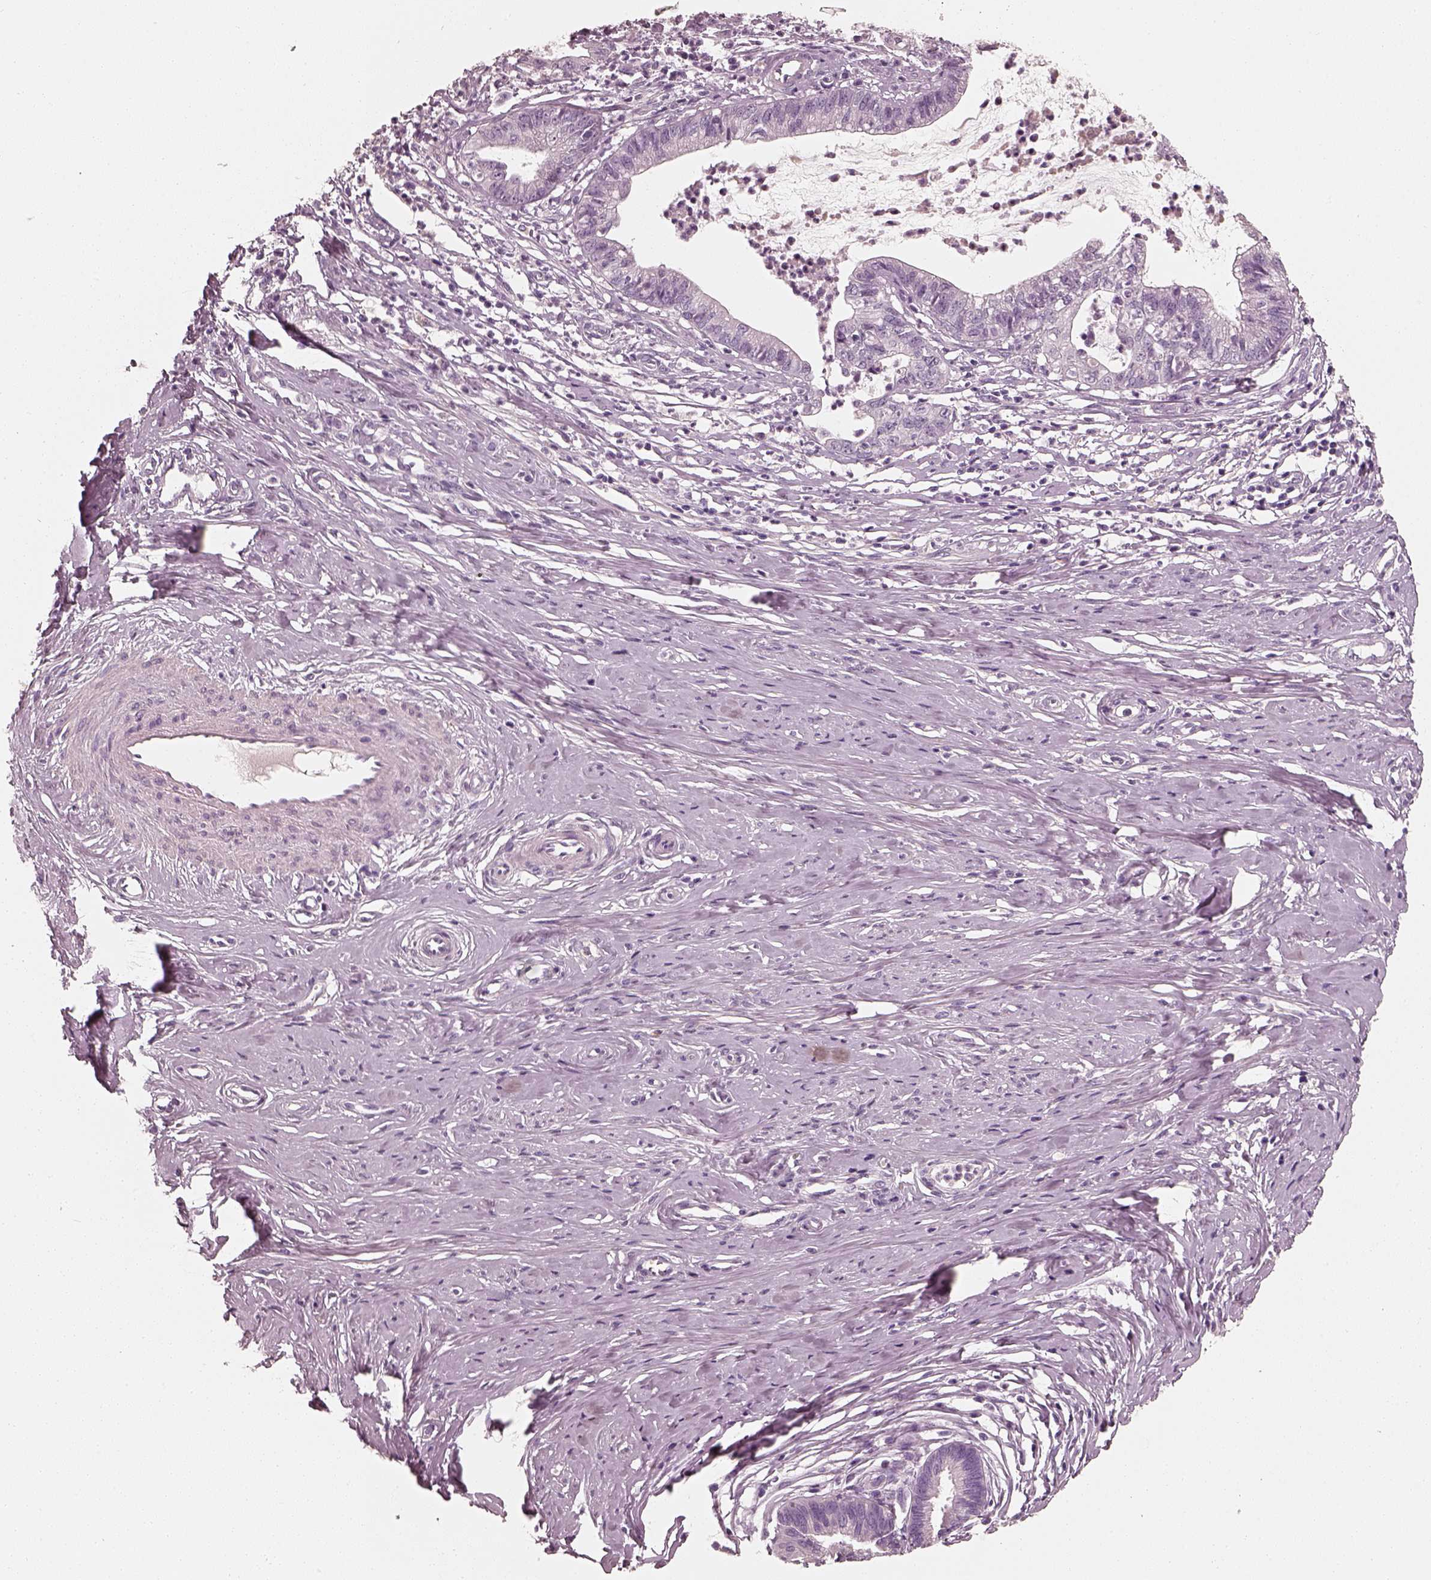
{"staining": {"intensity": "negative", "quantity": "none", "location": "none"}, "tissue": "cervical cancer", "cell_type": "Tumor cells", "image_type": "cancer", "snomed": [{"axis": "morphology", "description": "Normal tissue, NOS"}, {"axis": "morphology", "description": "Adenocarcinoma, NOS"}, {"axis": "topography", "description": "Cervix"}], "caption": "There is no significant staining in tumor cells of adenocarcinoma (cervical).", "gene": "RS1", "patient": {"sex": "female", "age": 38}}